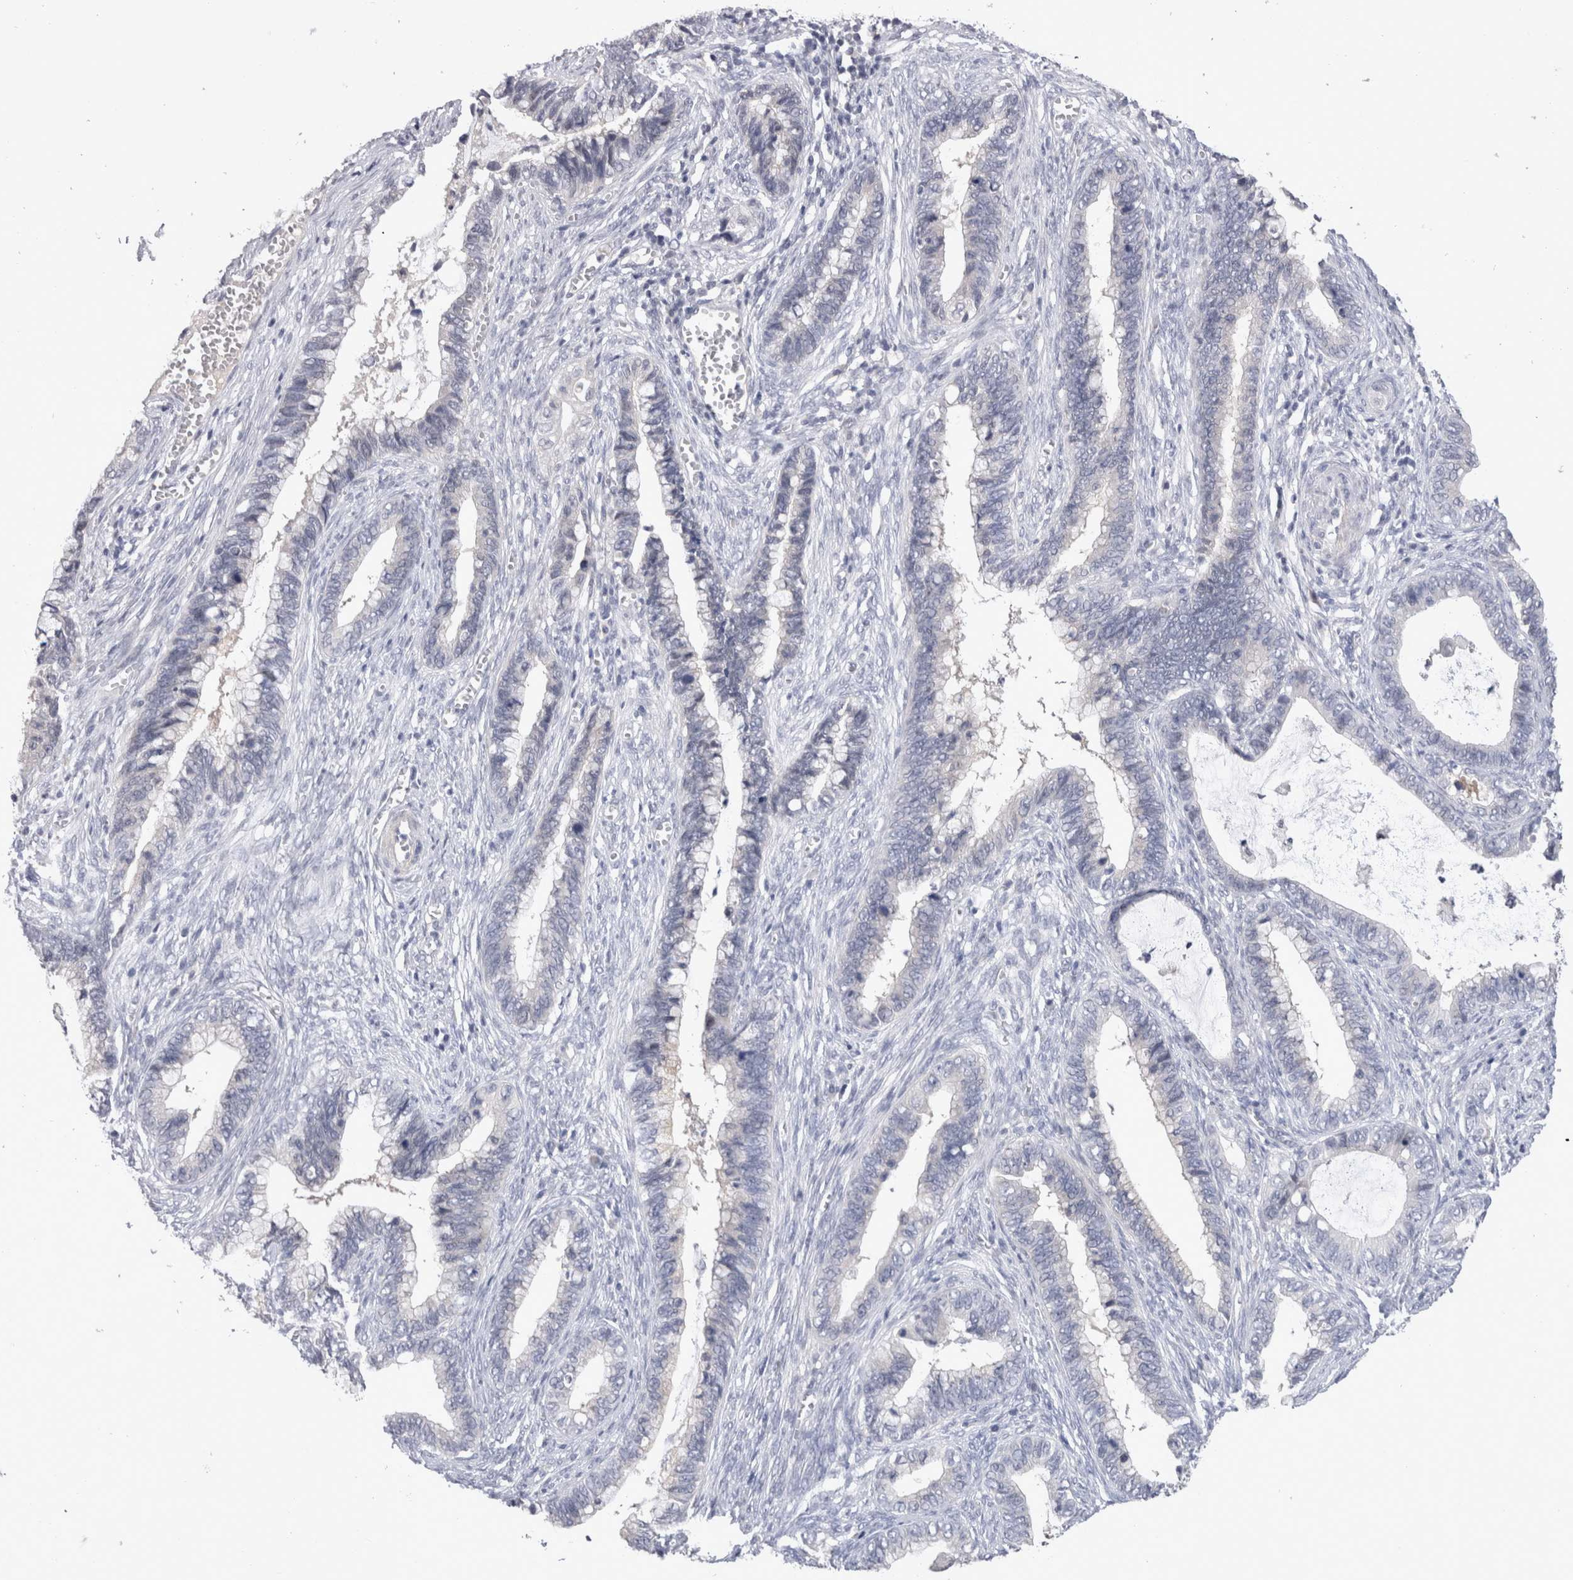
{"staining": {"intensity": "negative", "quantity": "none", "location": "none"}, "tissue": "cervical cancer", "cell_type": "Tumor cells", "image_type": "cancer", "snomed": [{"axis": "morphology", "description": "Adenocarcinoma, NOS"}, {"axis": "topography", "description": "Cervix"}], "caption": "Image shows no significant protein positivity in tumor cells of cervical cancer.", "gene": "CRYBG1", "patient": {"sex": "female", "age": 44}}